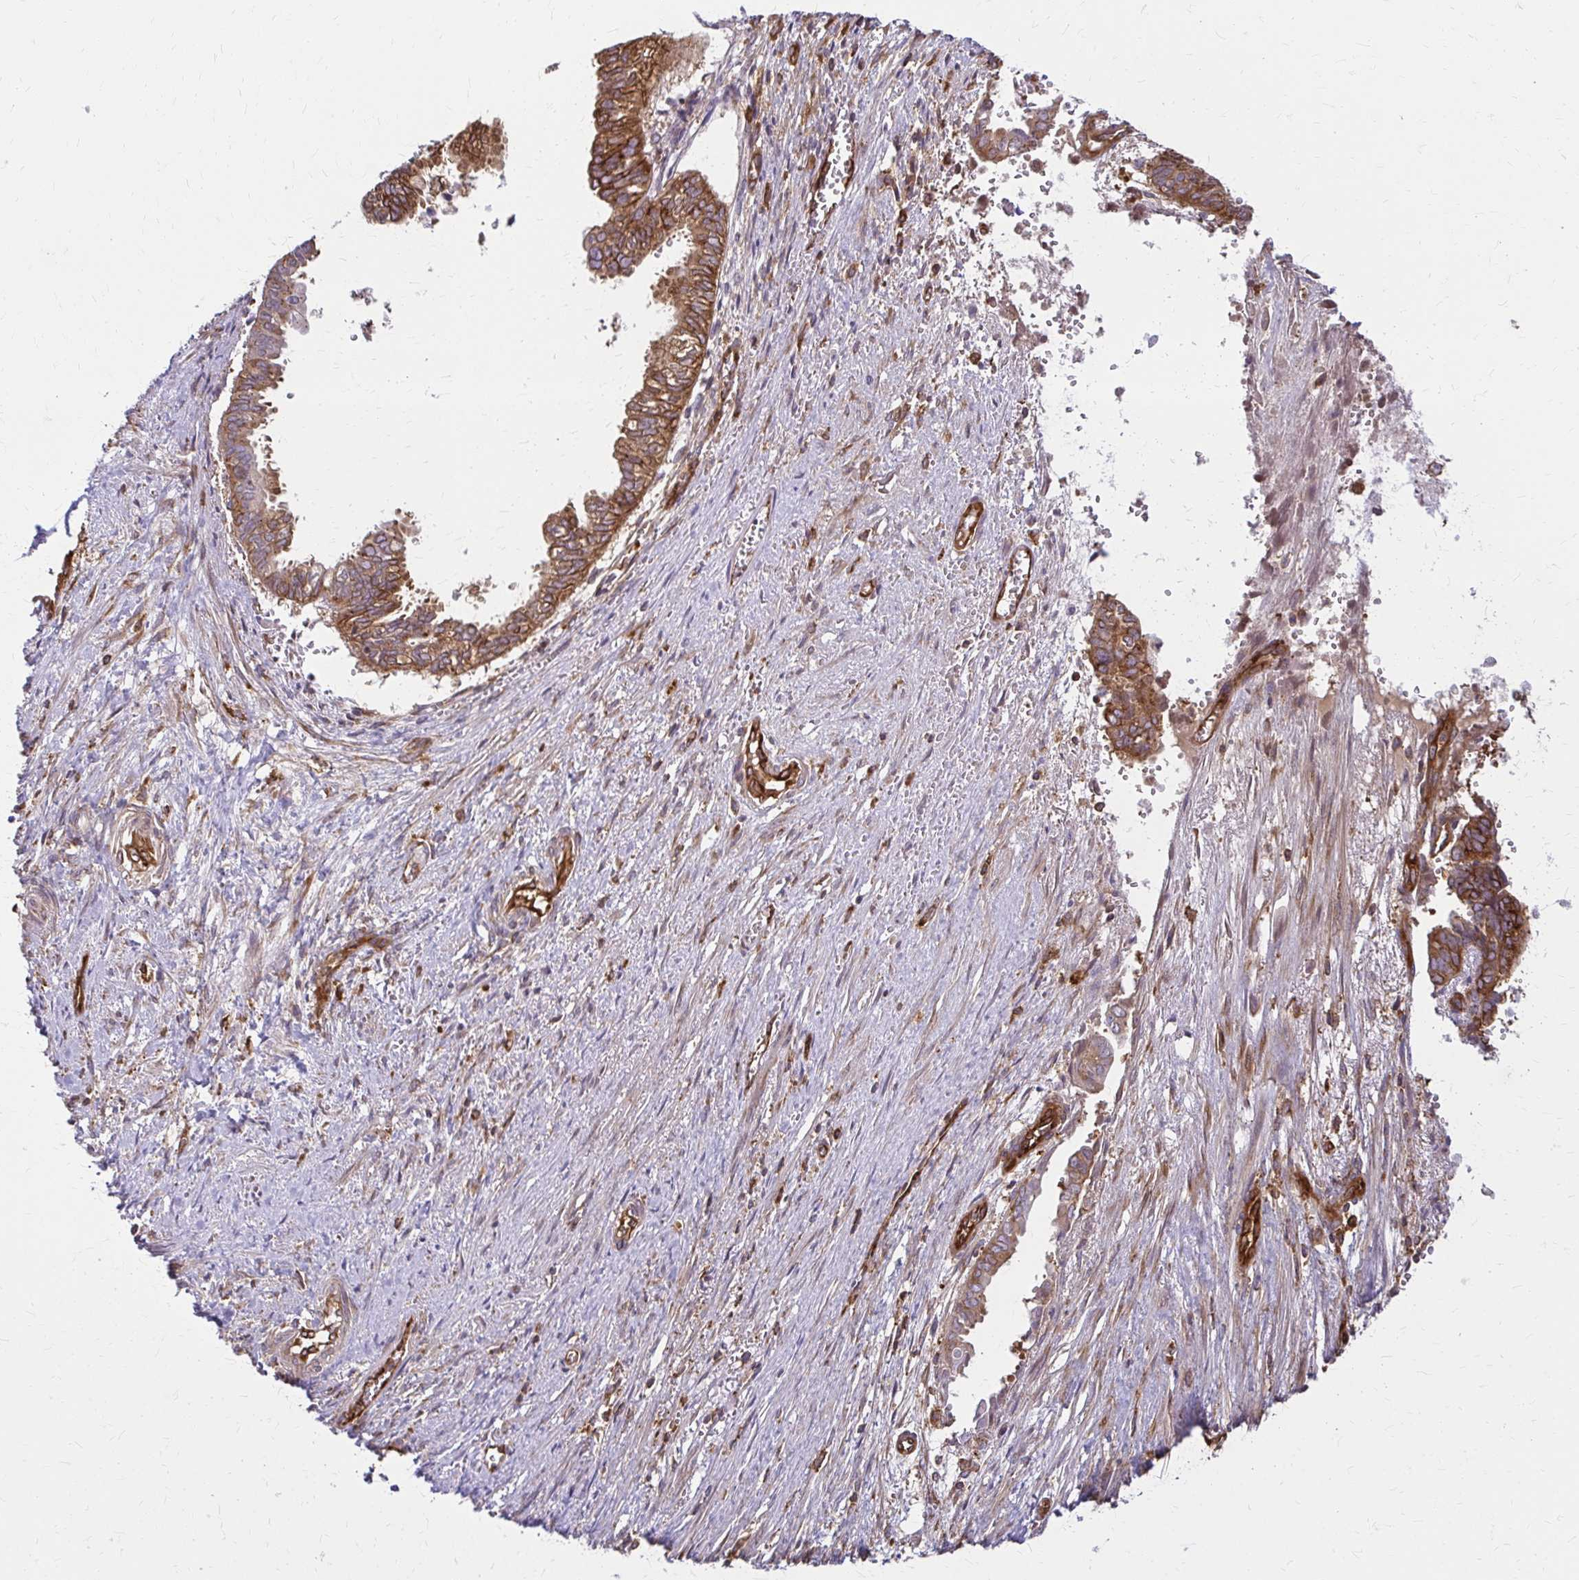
{"staining": {"intensity": "moderate", "quantity": ">75%", "location": "cytoplasmic/membranous"}, "tissue": "ovarian cancer", "cell_type": "Tumor cells", "image_type": "cancer", "snomed": [{"axis": "morphology", "description": "Carcinoma, endometroid"}, {"axis": "topography", "description": "Ovary"}], "caption": "A histopathology image showing moderate cytoplasmic/membranous positivity in about >75% of tumor cells in ovarian endometroid carcinoma, as visualized by brown immunohistochemical staining.", "gene": "WASF2", "patient": {"sex": "female", "age": 64}}